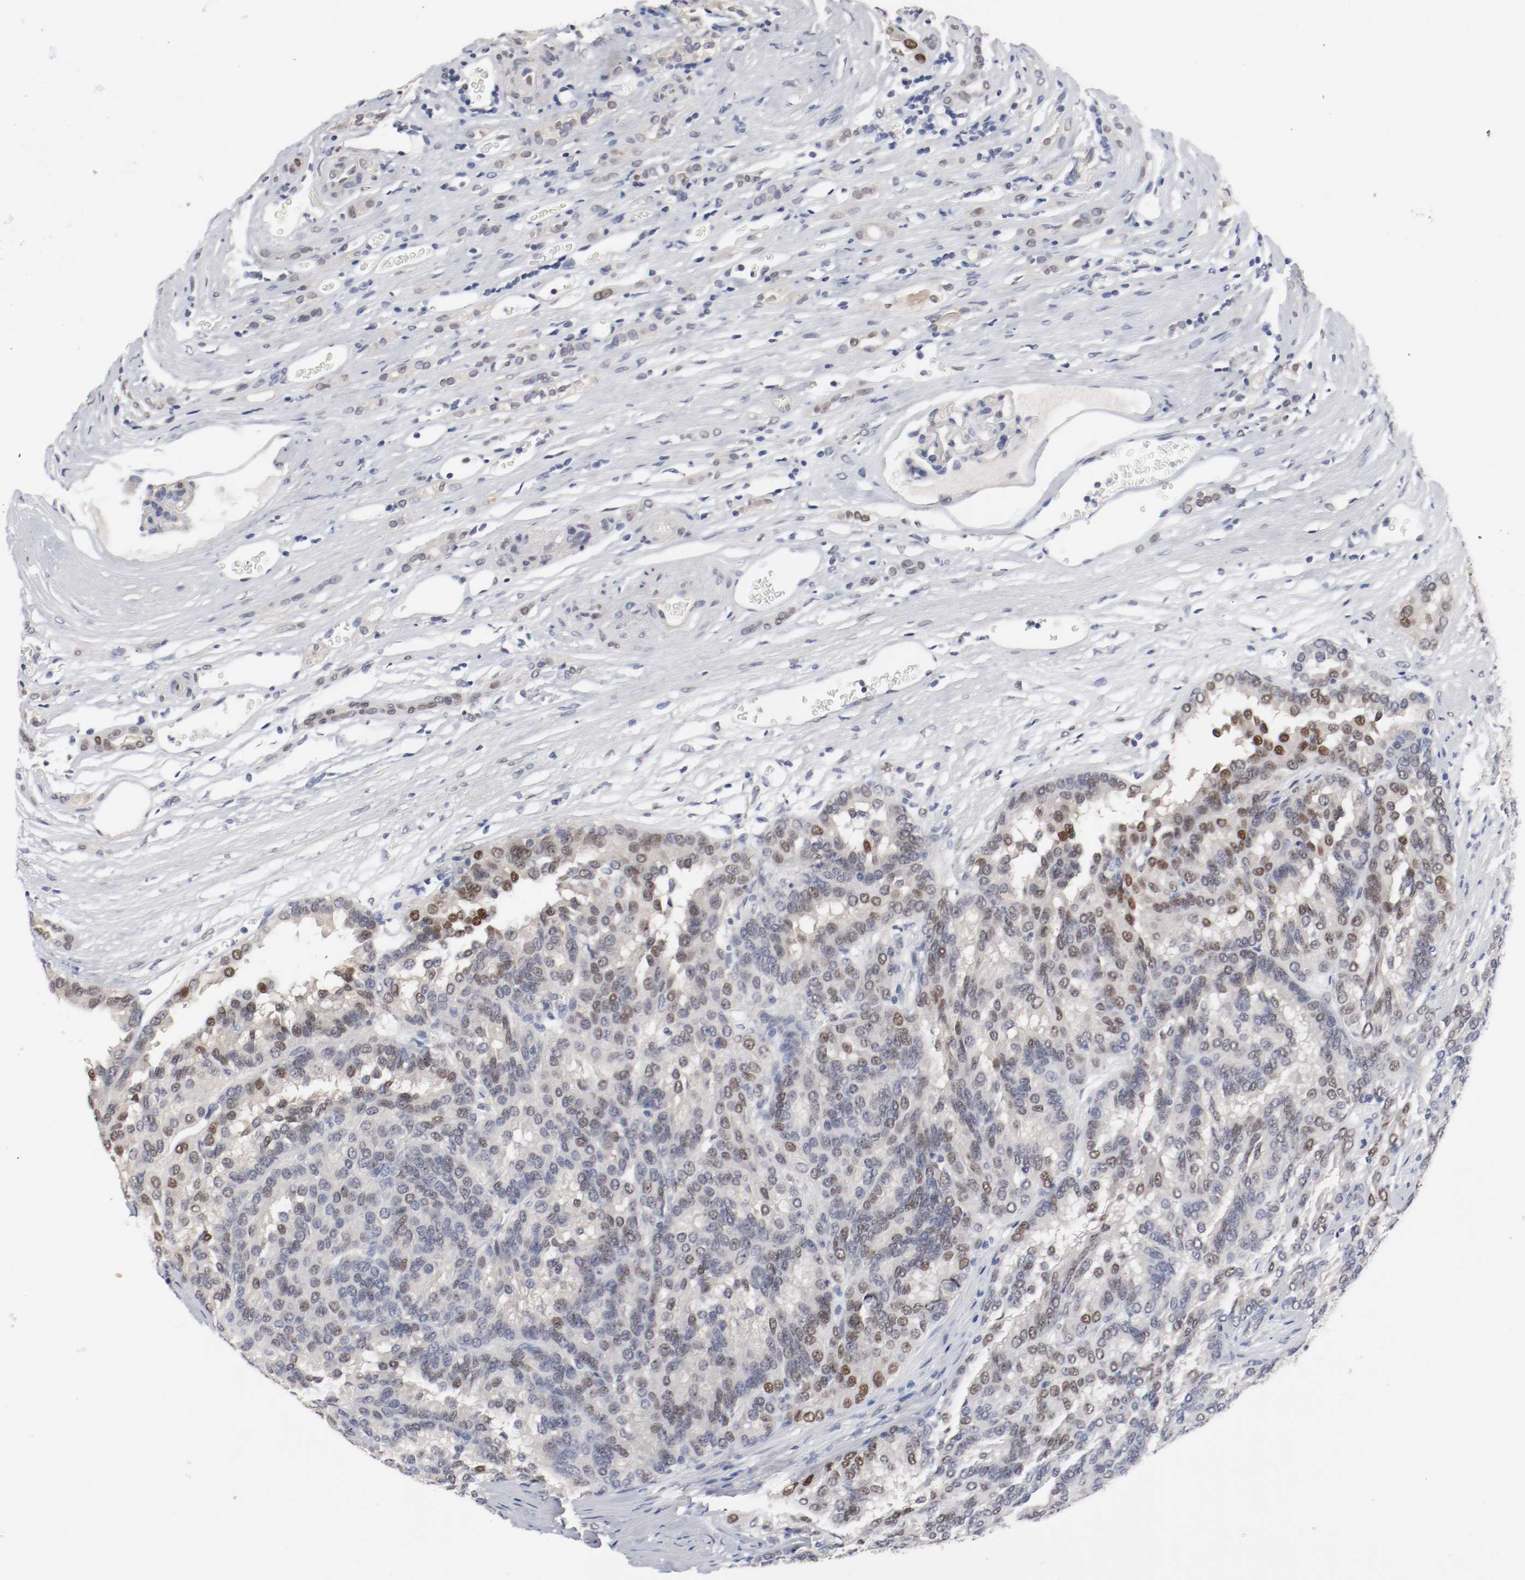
{"staining": {"intensity": "moderate", "quantity": "<25%", "location": "nuclear"}, "tissue": "renal cancer", "cell_type": "Tumor cells", "image_type": "cancer", "snomed": [{"axis": "morphology", "description": "Adenocarcinoma, NOS"}, {"axis": "topography", "description": "Kidney"}], "caption": "A low amount of moderate nuclear staining is appreciated in about <25% of tumor cells in renal cancer tissue. Using DAB (brown) and hematoxylin (blue) stains, captured at high magnification using brightfield microscopy.", "gene": "FOSL2", "patient": {"sex": "male", "age": 46}}